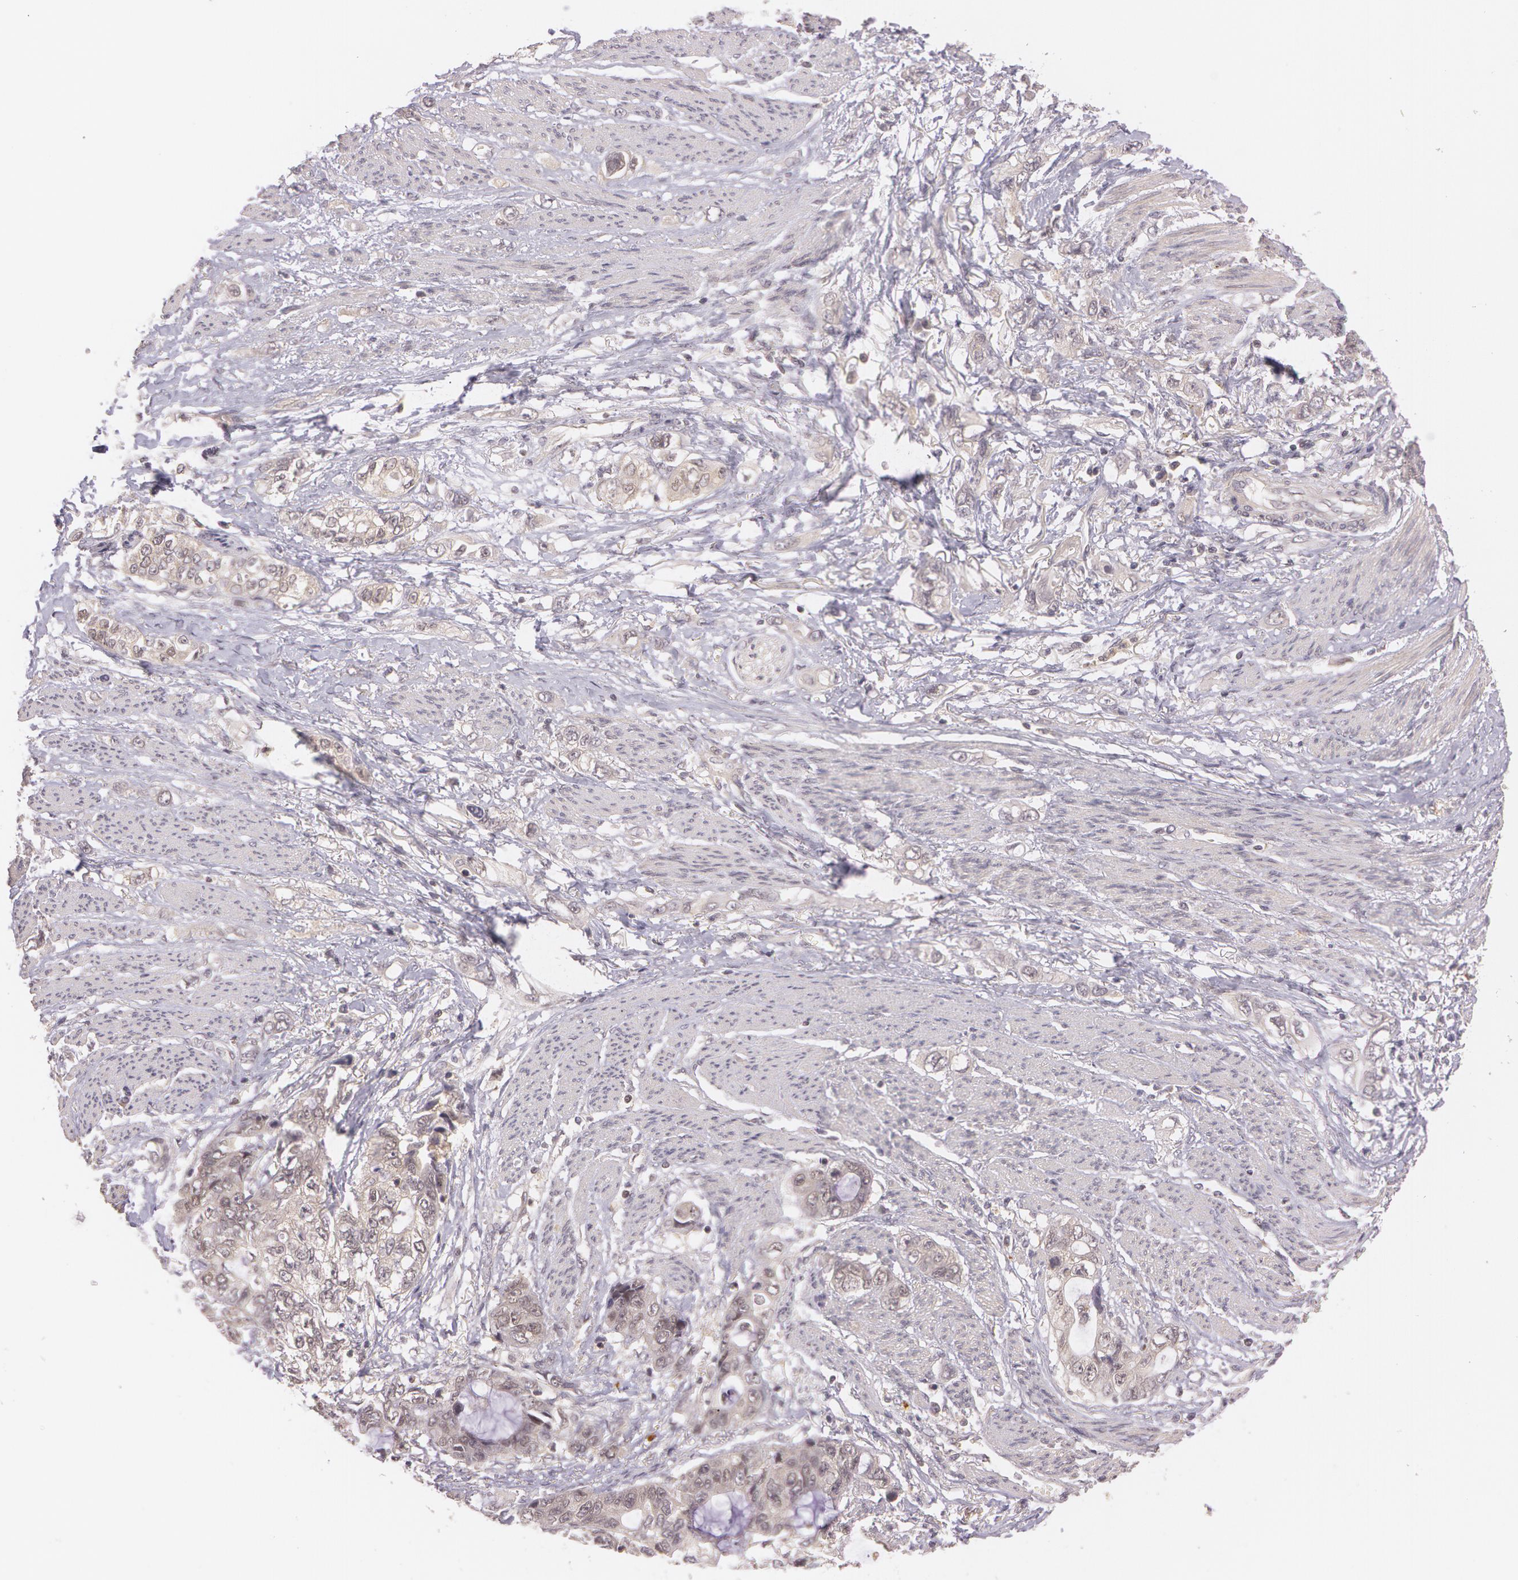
{"staining": {"intensity": "weak", "quantity": ">75%", "location": "cytoplasmic/membranous"}, "tissue": "stomach cancer", "cell_type": "Tumor cells", "image_type": "cancer", "snomed": [{"axis": "morphology", "description": "Adenocarcinoma, NOS"}, {"axis": "topography", "description": "Stomach, upper"}], "caption": "High-magnification brightfield microscopy of stomach adenocarcinoma stained with DAB (brown) and counterstained with hematoxylin (blue). tumor cells exhibit weak cytoplasmic/membranous positivity is appreciated in approximately>75% of cells. The protein of interest is shown in brown color, while the nuclei are stained blue.", "gene": "ATG2B", "patient": {"sex": "female", "age": 52}}